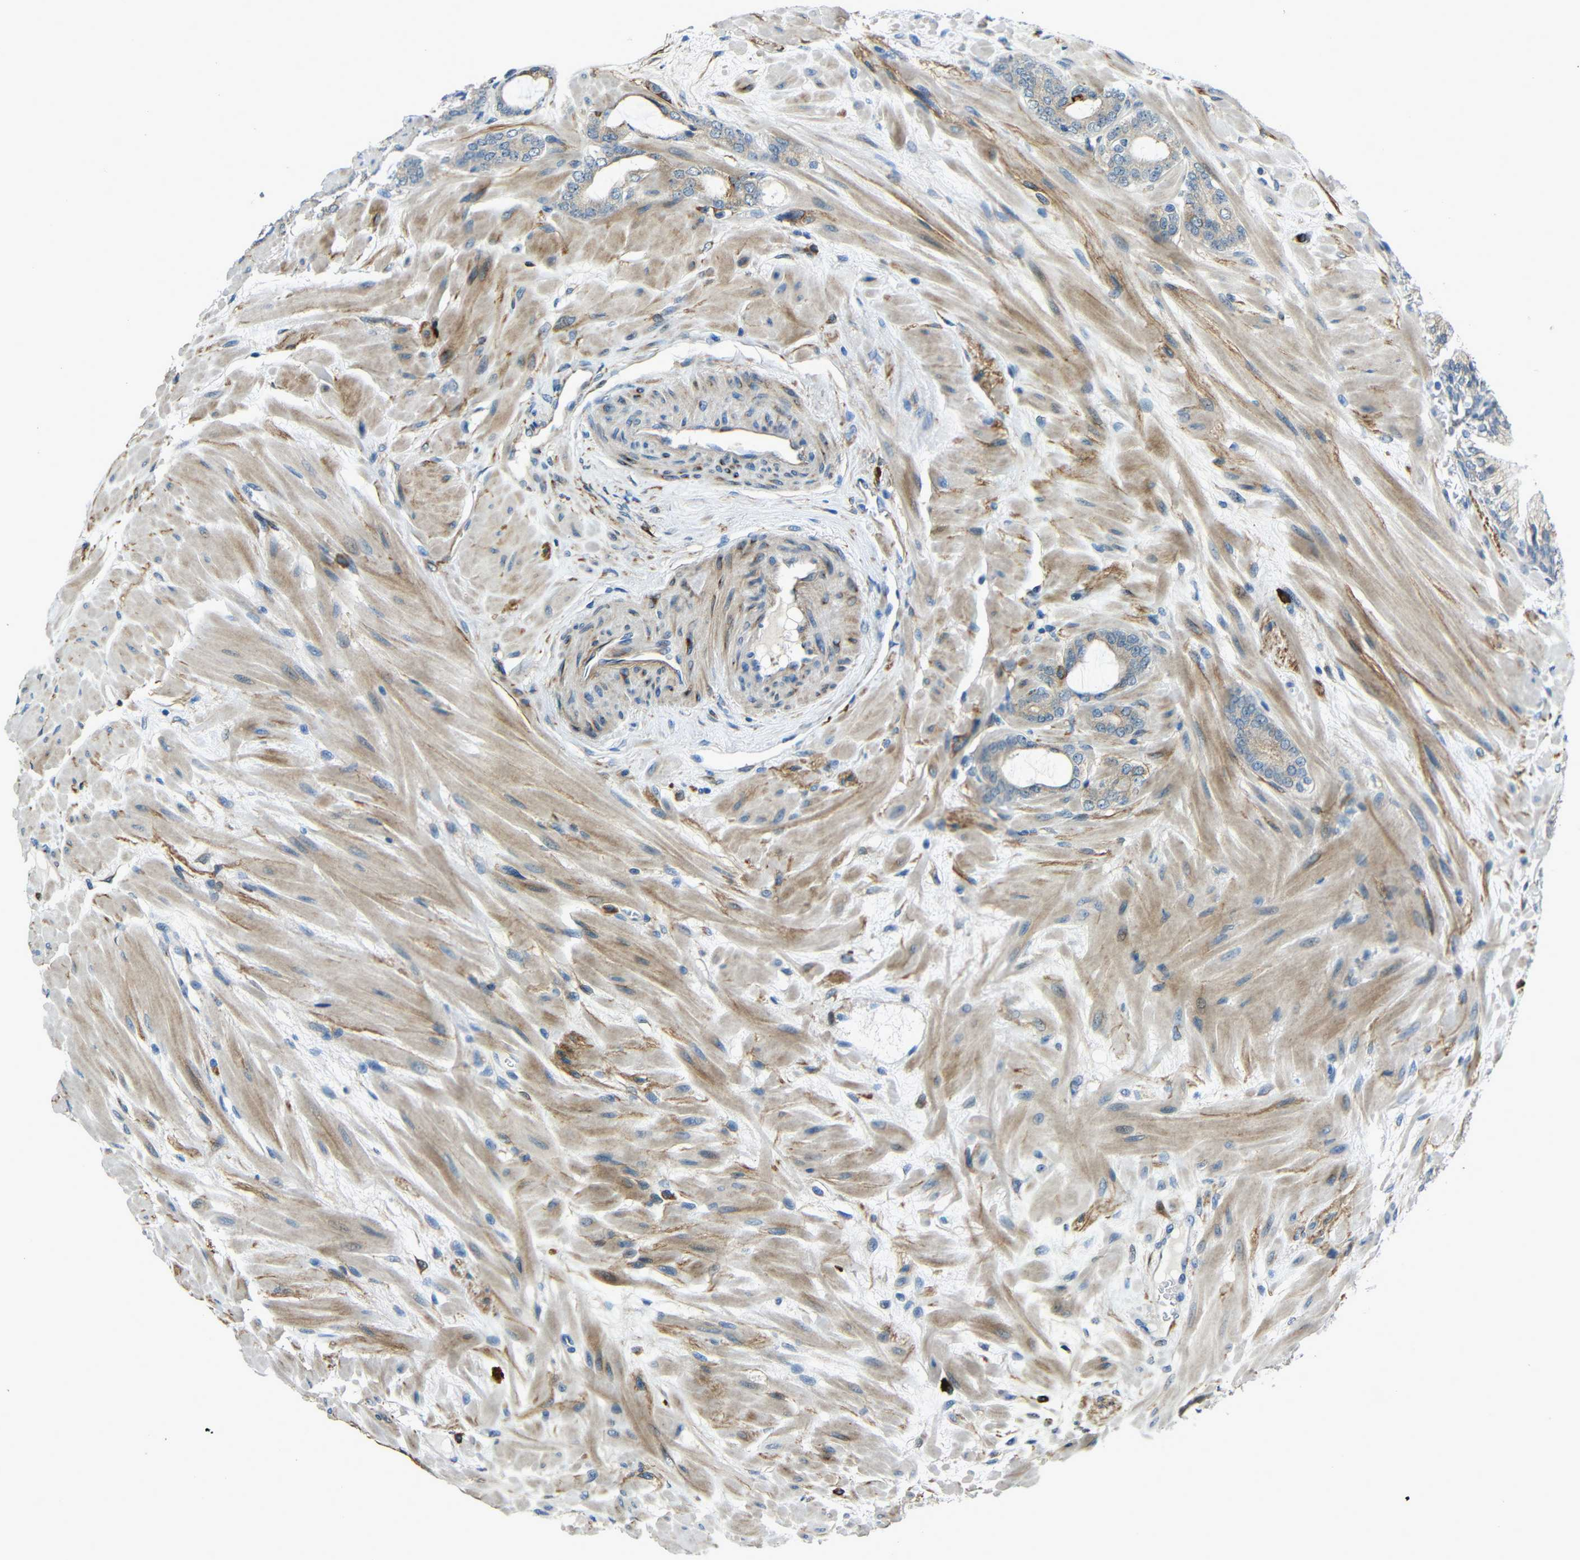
{"staining": {"intensity": "negative", "quantity": "none", "location": "none"}, "tissue": "prostate cancer", "cell_type": "Tumor cells", "image_type": "cancer", "snomed": [{"axis": "morphology", "description": "Adenocarcinoma, Low grade"}, {"axis": "topography", "description": "Prostate"}], "caption": "The IHC histopathology image has no significant staining in tumor cells of prostate cancer tissue. The staining is performed using DAB (3,3'-diaminobenzidine) brown chromogen with nuclei counter-stained in using hematoxylin.", "gene": "DCLK1", "patient": {"sex": "male", "age": 63}}